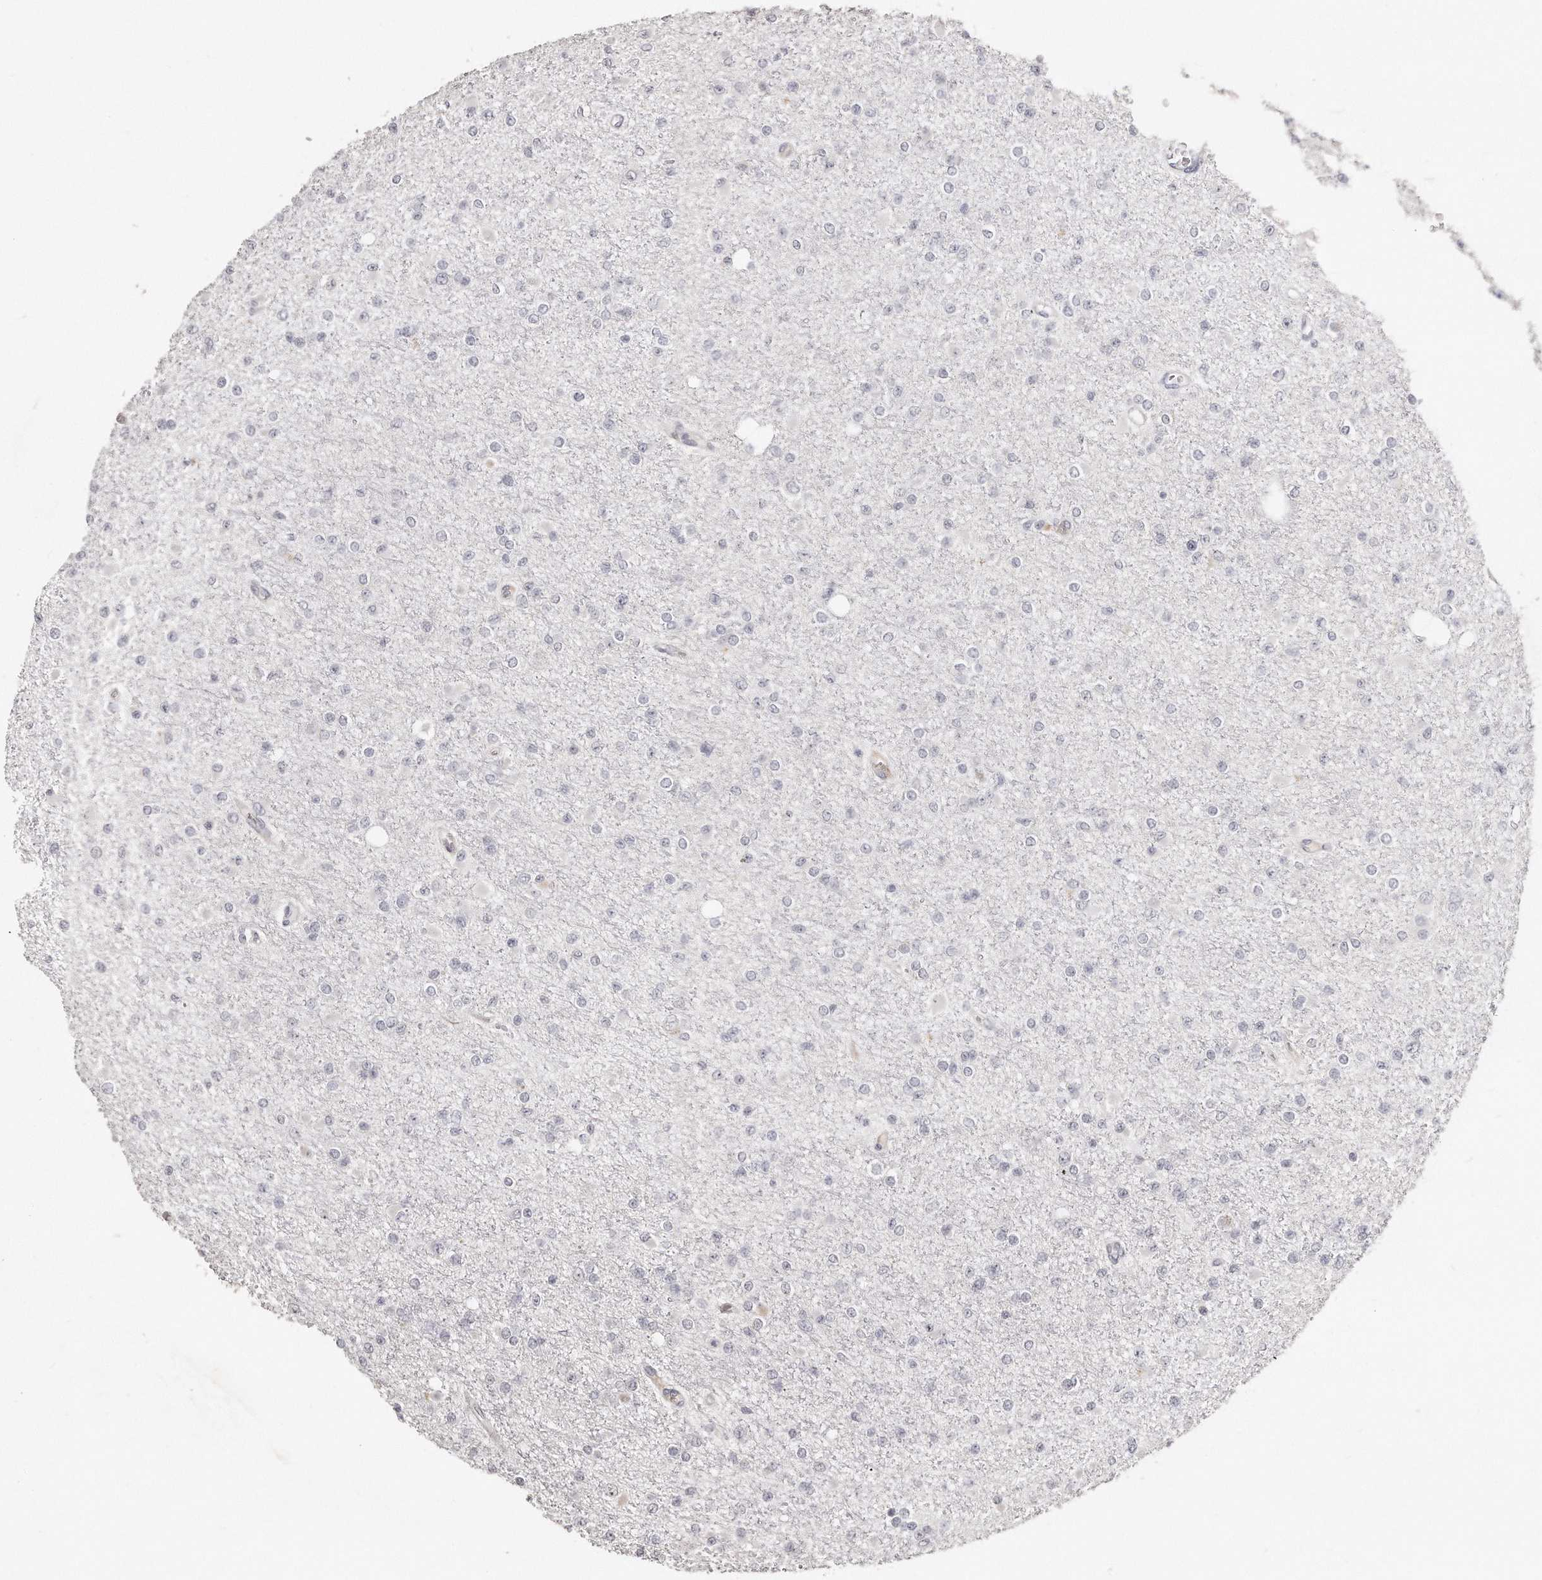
{"staining": {"intensity": "negative", "quantity": "none", "location": "none"}, "tissue": "glioma", "cell_type": "Tumor cells", "image_type": "cancer", "snomed": [{"axis": "morphology", "description": "Glioma, malignant, Low grade"}, {"axis": "topography", "description": "Brain"}], "caption": "Immunohistochemistry histopathology image of neoplastic tissue: glioma stained with DAB shows no significant protein positivity in tumor cells.", "gene": "ZYG11A", "patient": {"sex": "female", "age": 22}}